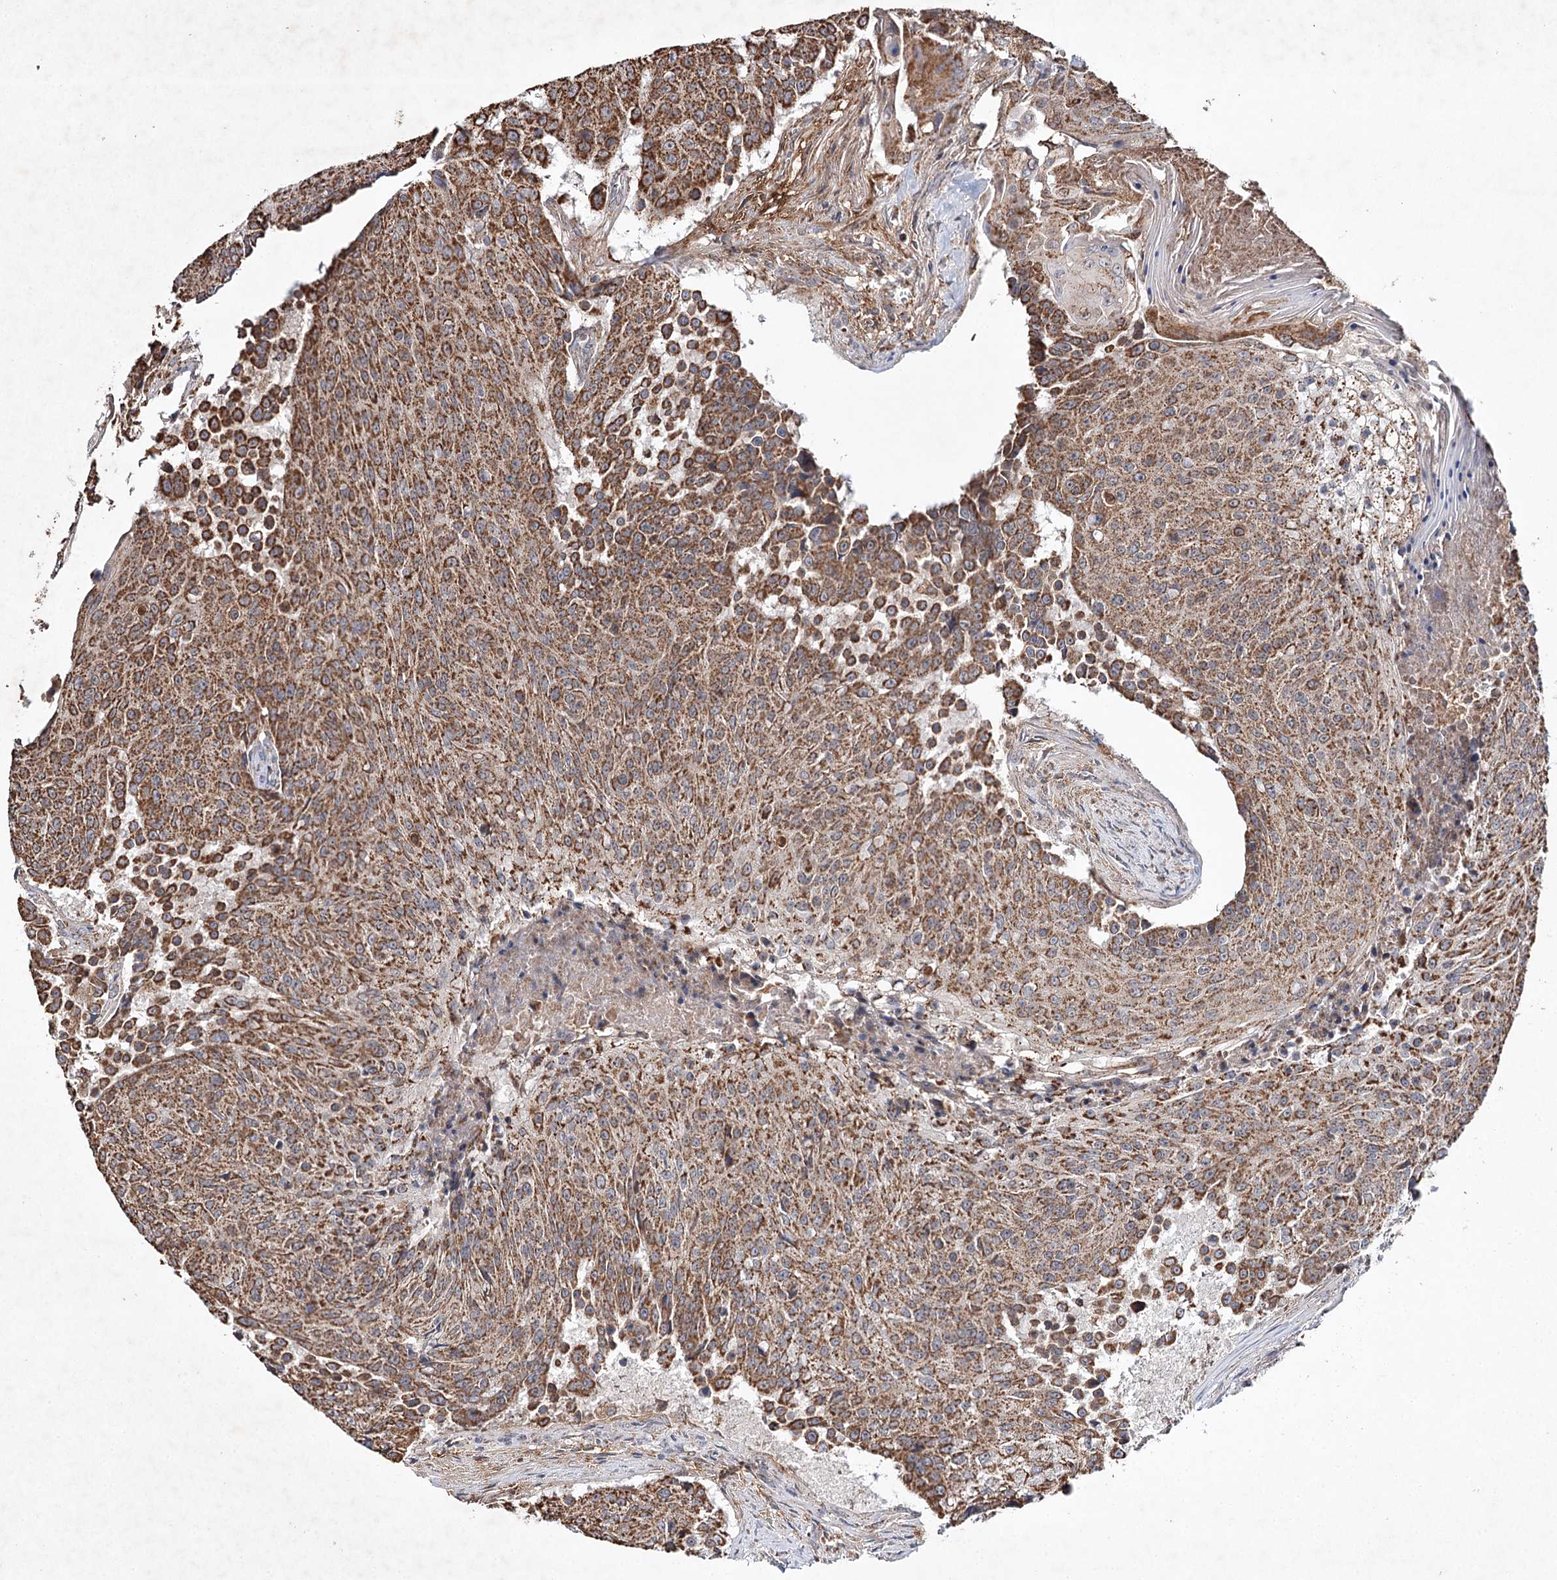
{"staining": {"intensity": "moderate", "quantity": ">75%", "location": "cytoplasmic/membranous"}, "tissue": "urothelial cancer", "cell_type": "Tumor cells", "image_type": "cancer", "snomed": [{"axis": "morphology", "description": "Urothelial carcinoma, High grade"}, {"axis": "topography", "description": "Urinary bladder"}], "caption": "Moderate cytoplasmic/membranous staining is identified in about >75% of tumor cells in urothelial cancer.", "gene": "PIK3CB", "patient": {"sex": "female", "age": 63}}